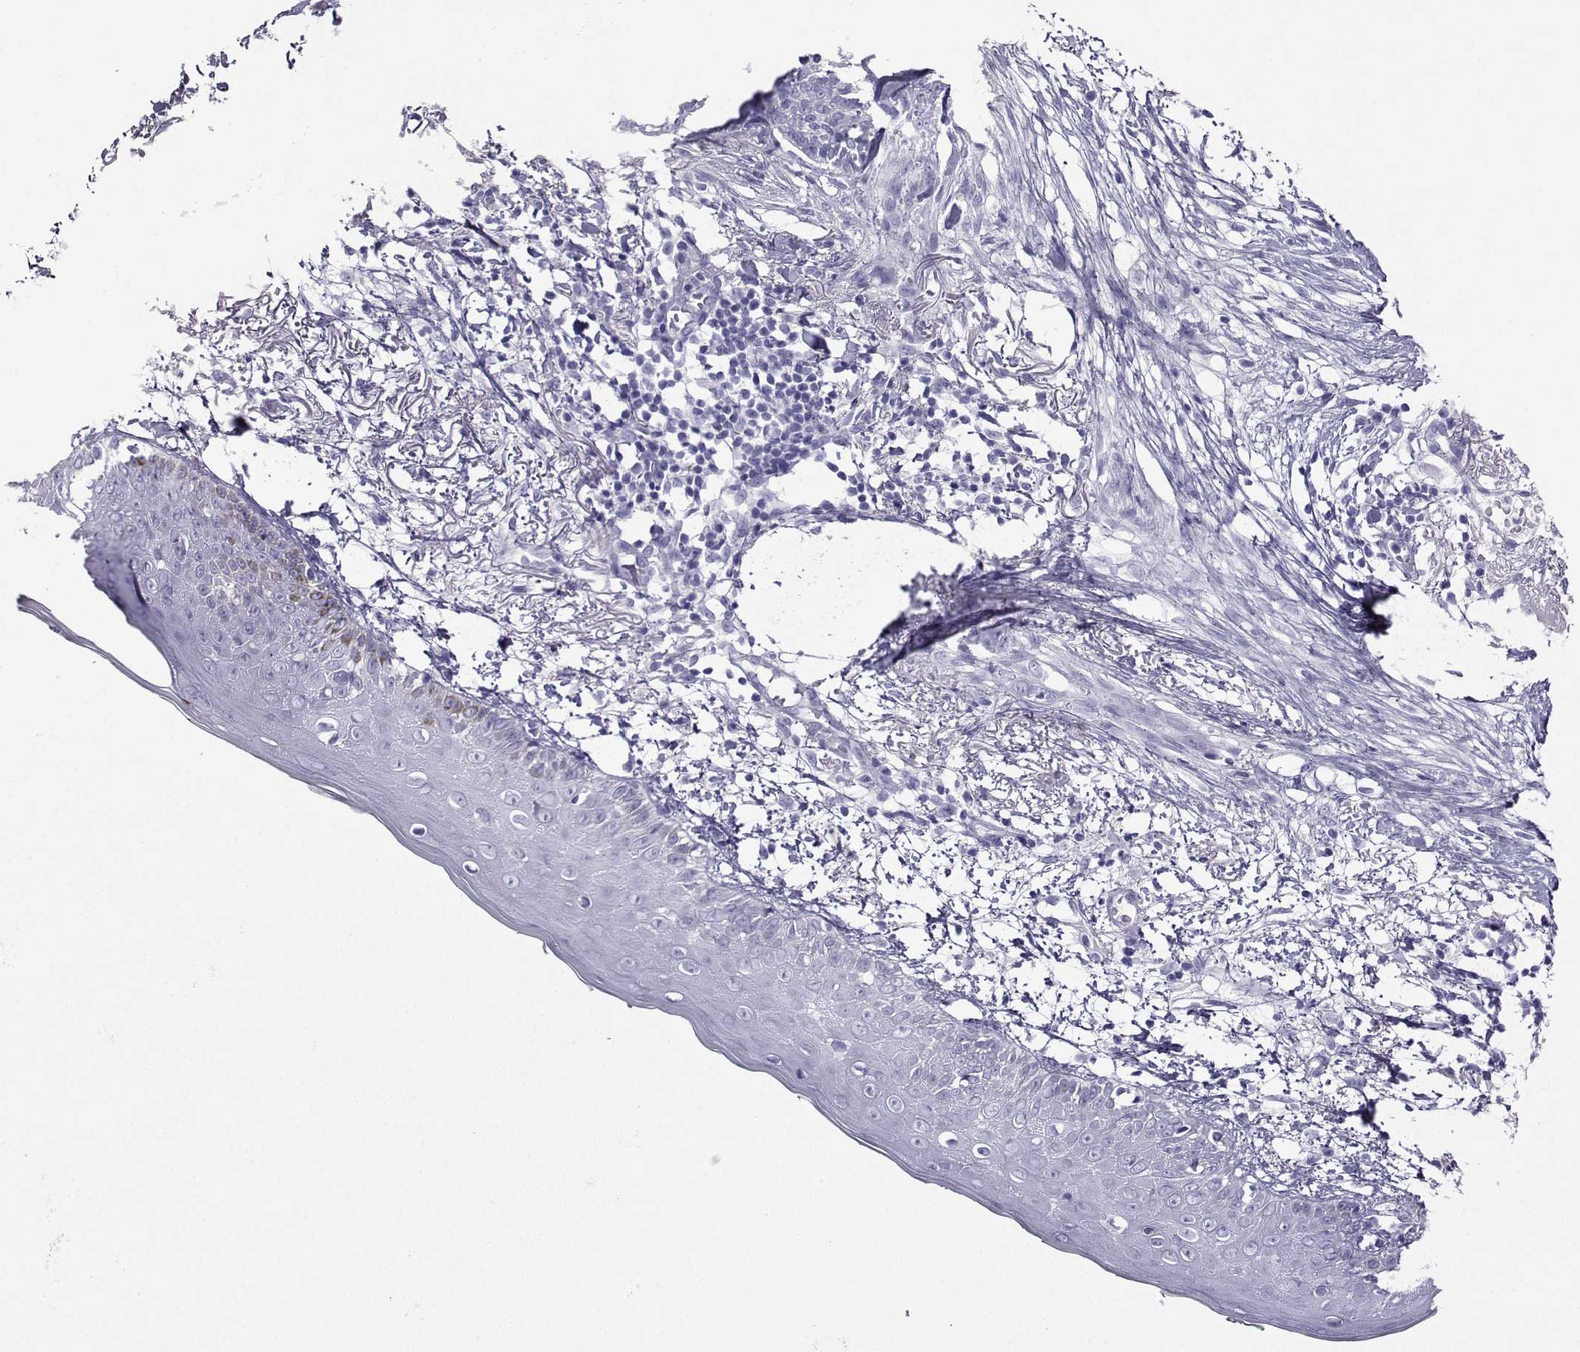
{"staining": {"intensity": "negative", "quantity": "none", "location": "none"}, "tissue": "skin cancer", "cell_type": "Tumor cells", "image_type": "cancer", "snomed": [{"axis": "morphology", "description": "Normal tissue, NOS"}, {"axis": "morphology", "description": "Basal cell carcinoma"}, {"axis": "topography", "description": "Skin"}], "caption": "Tumor cells are negative for brown protein staining in skin cancer.", "gene": "CRYBB1", "patient": {"sex": "male", "age": 84}}